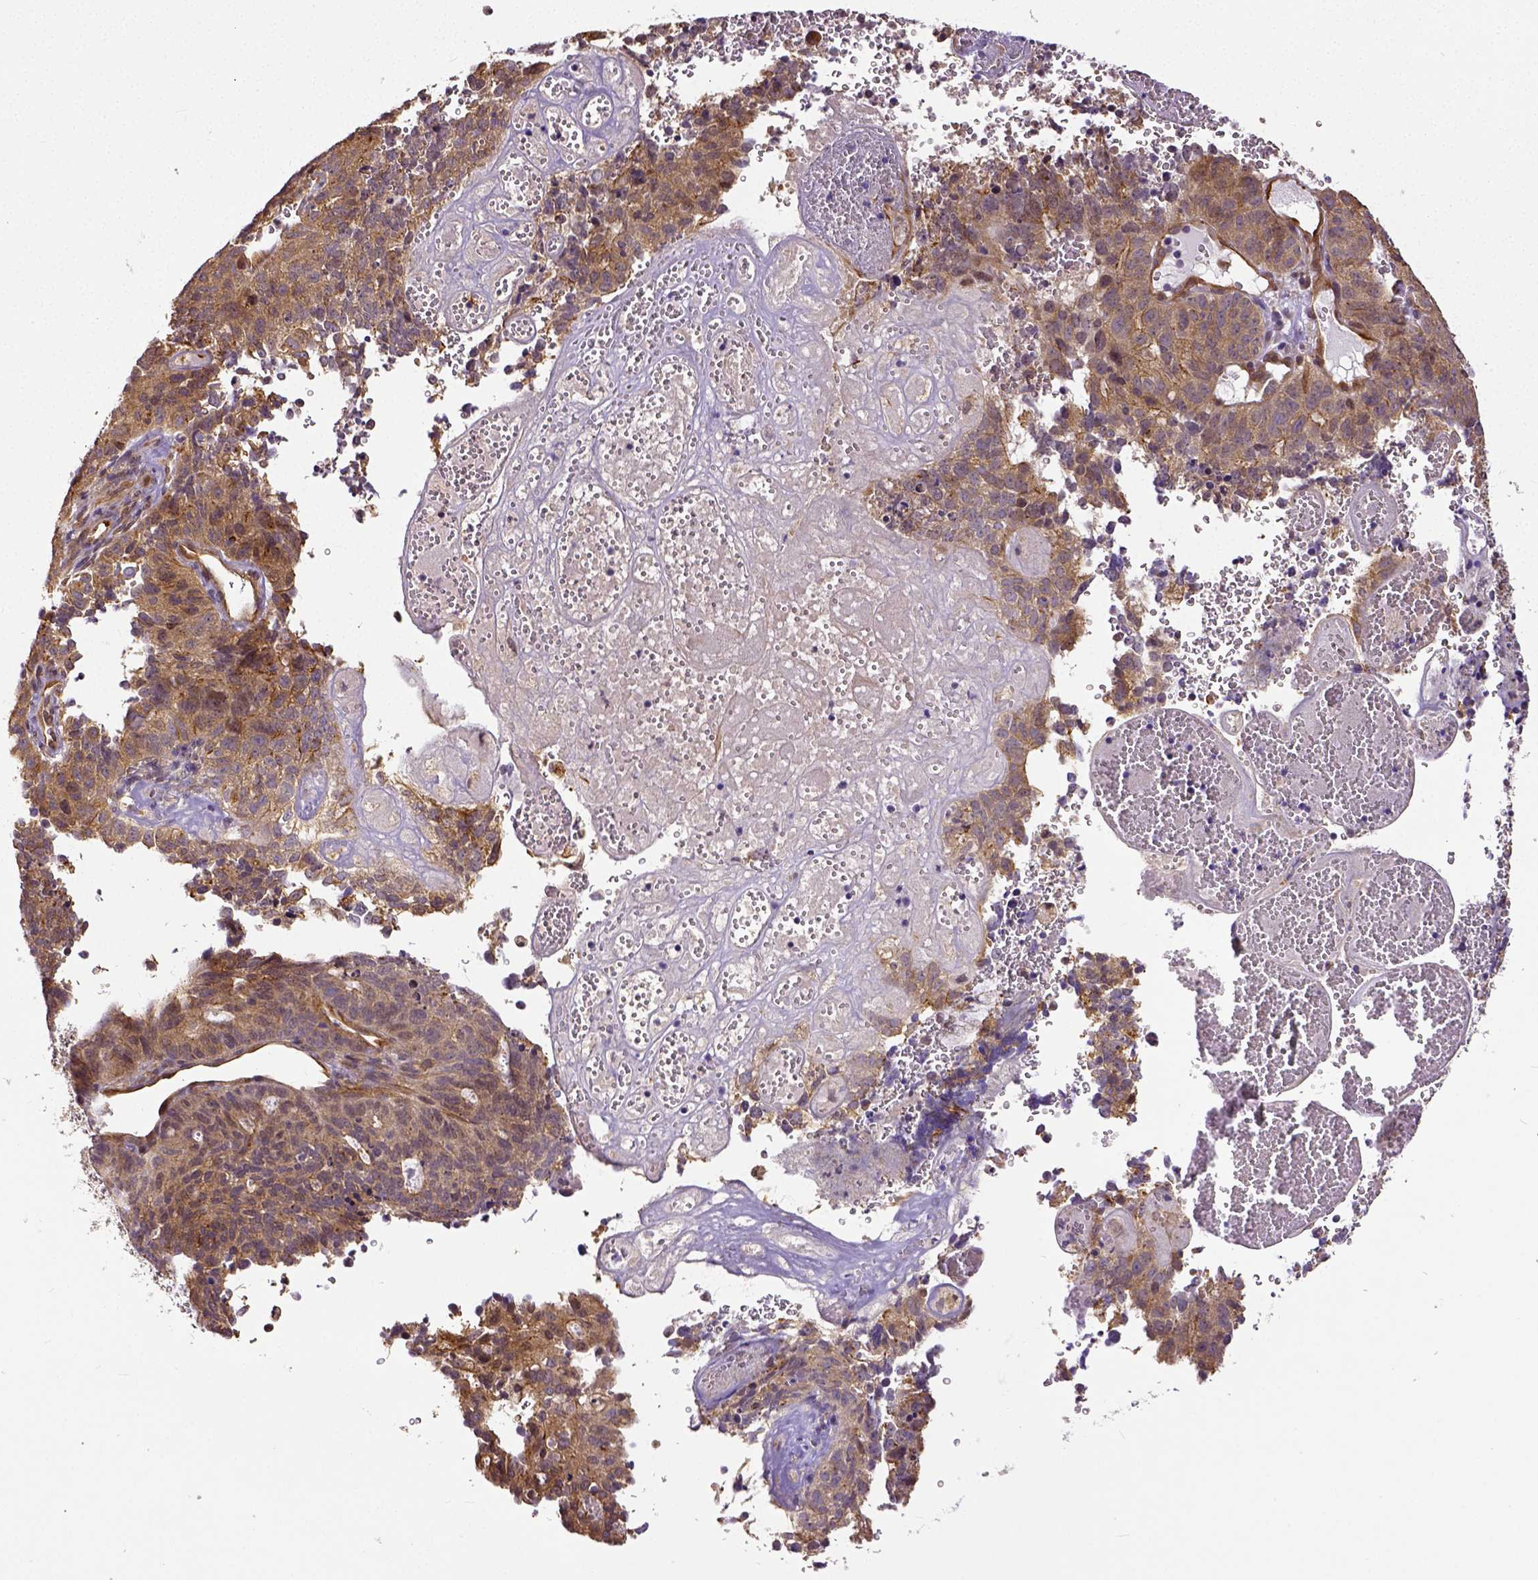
{"staining": {"intensity": "moderate", "quantity": ">75%", "location": "cytoplasmic/membranous"}, "tissue": "cervical cancer", "cell_type": "Tumor cells", "image_type": "cancer", "snomed": [{"axis": "morphology", "description": "Adenocarcinoma, NOS"}, {"axis": "topography", "description": "Cervix"}], "caption": "Cervical cancer tissue shows moderate cytoplasmic/membranous expression in approximately >75% of tumor cells, visualized by immunohistochemistry.", "gene": "DICER1", "patient": {"sex": "female", "age": 38}}